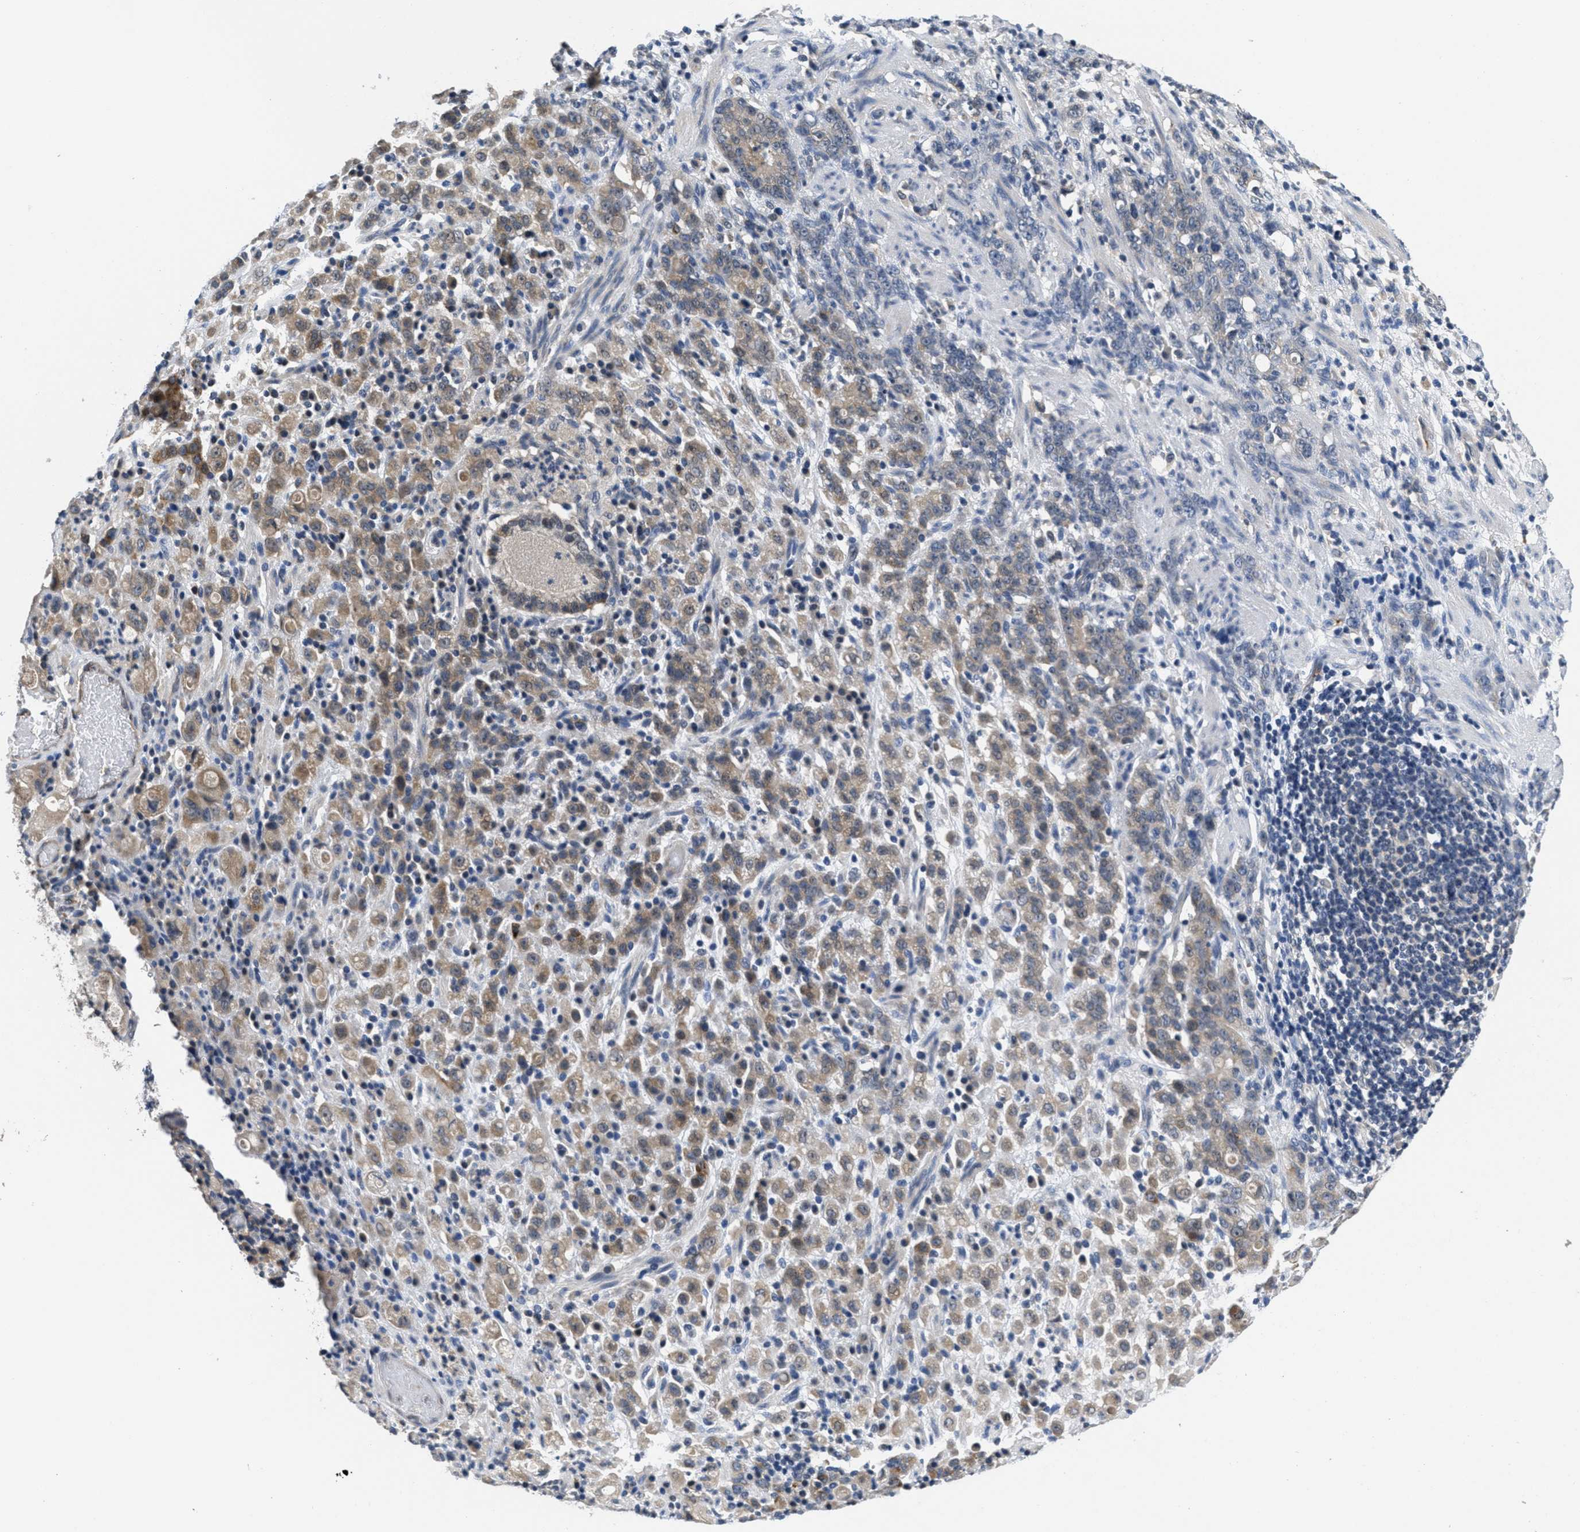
{"staining": {"intensity": "moderate", "quantity": ">75%", "location": "cytoplasmic/membranous"}, "tissue": "stomach cancer", "cell_type": "Tumor cells", "image_type": "cancer", "snomed": [{"axis": "morphology", "description": "Adenocarcinoma, NOS"}, {"axis": "topography", "description": "Stomach, lower"}], "caption": "This photomicrograph reveals IHC staining of stomach adenocarcinoma, with medium moderate cytoplasmic/membranous expression in about >75% of tumor cells.", "gene": "ANGPT1", "patient": {"sex": "male", "age": 88}}